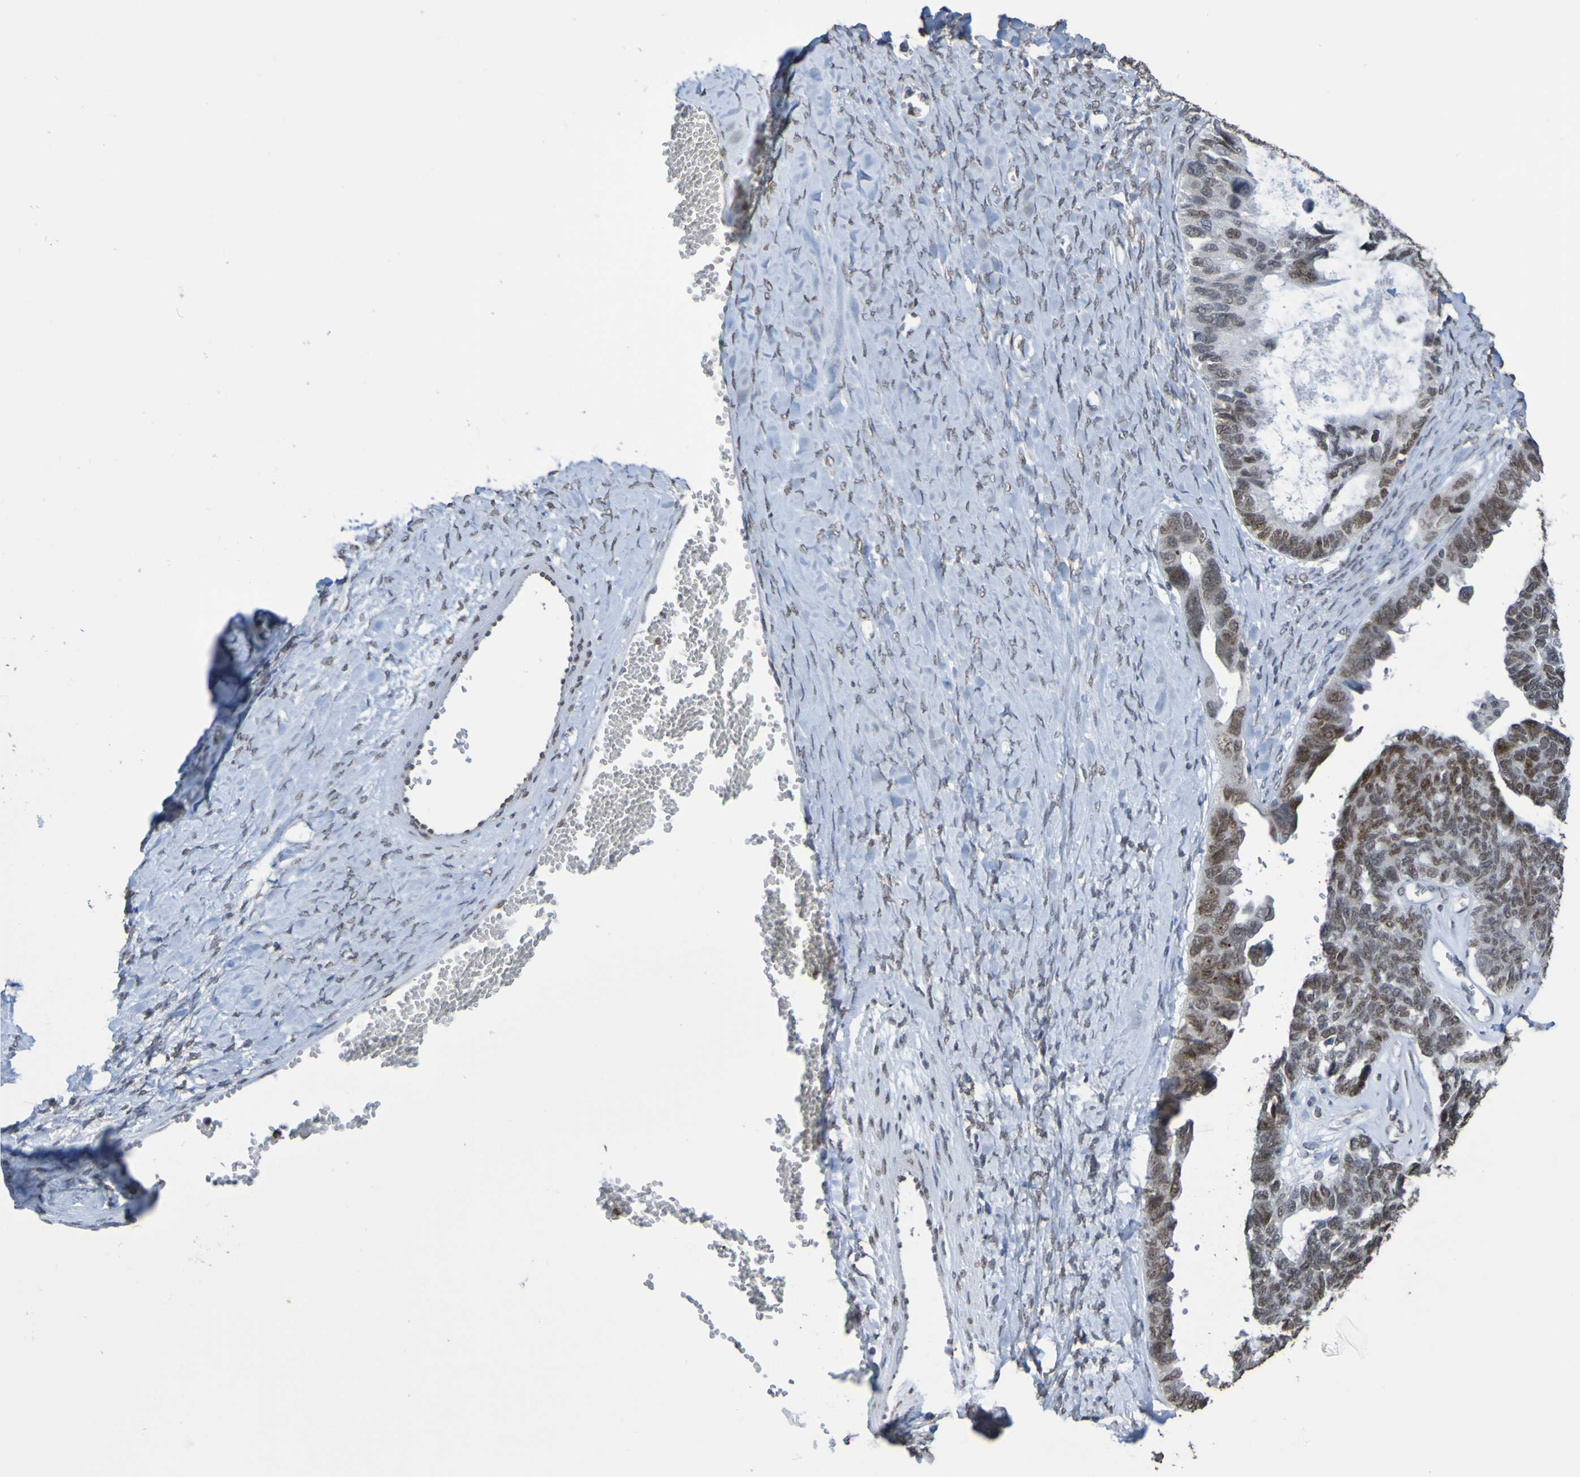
{"staining": {"intensity": "moderate", "quantity": "25%-75%", "location": "nuclear"}, "tissue": "ovarian cancer", "cell_type": "Tumor cells", "image_type": "cancer", "snomed": [{"axis": "morphology", "description": "Cystadenocarcinoma, serous, NOS"}, {"axis": "topography", "description": "Ovary"}], "caption": "Protein staining demonstrates moderate nuclear expression in about 25%-75% of tumor cells in ovarian serous cystadenocarcinoma.", "gene": "ALKBH2", "patient": {"sex": "female", "age": 79}}